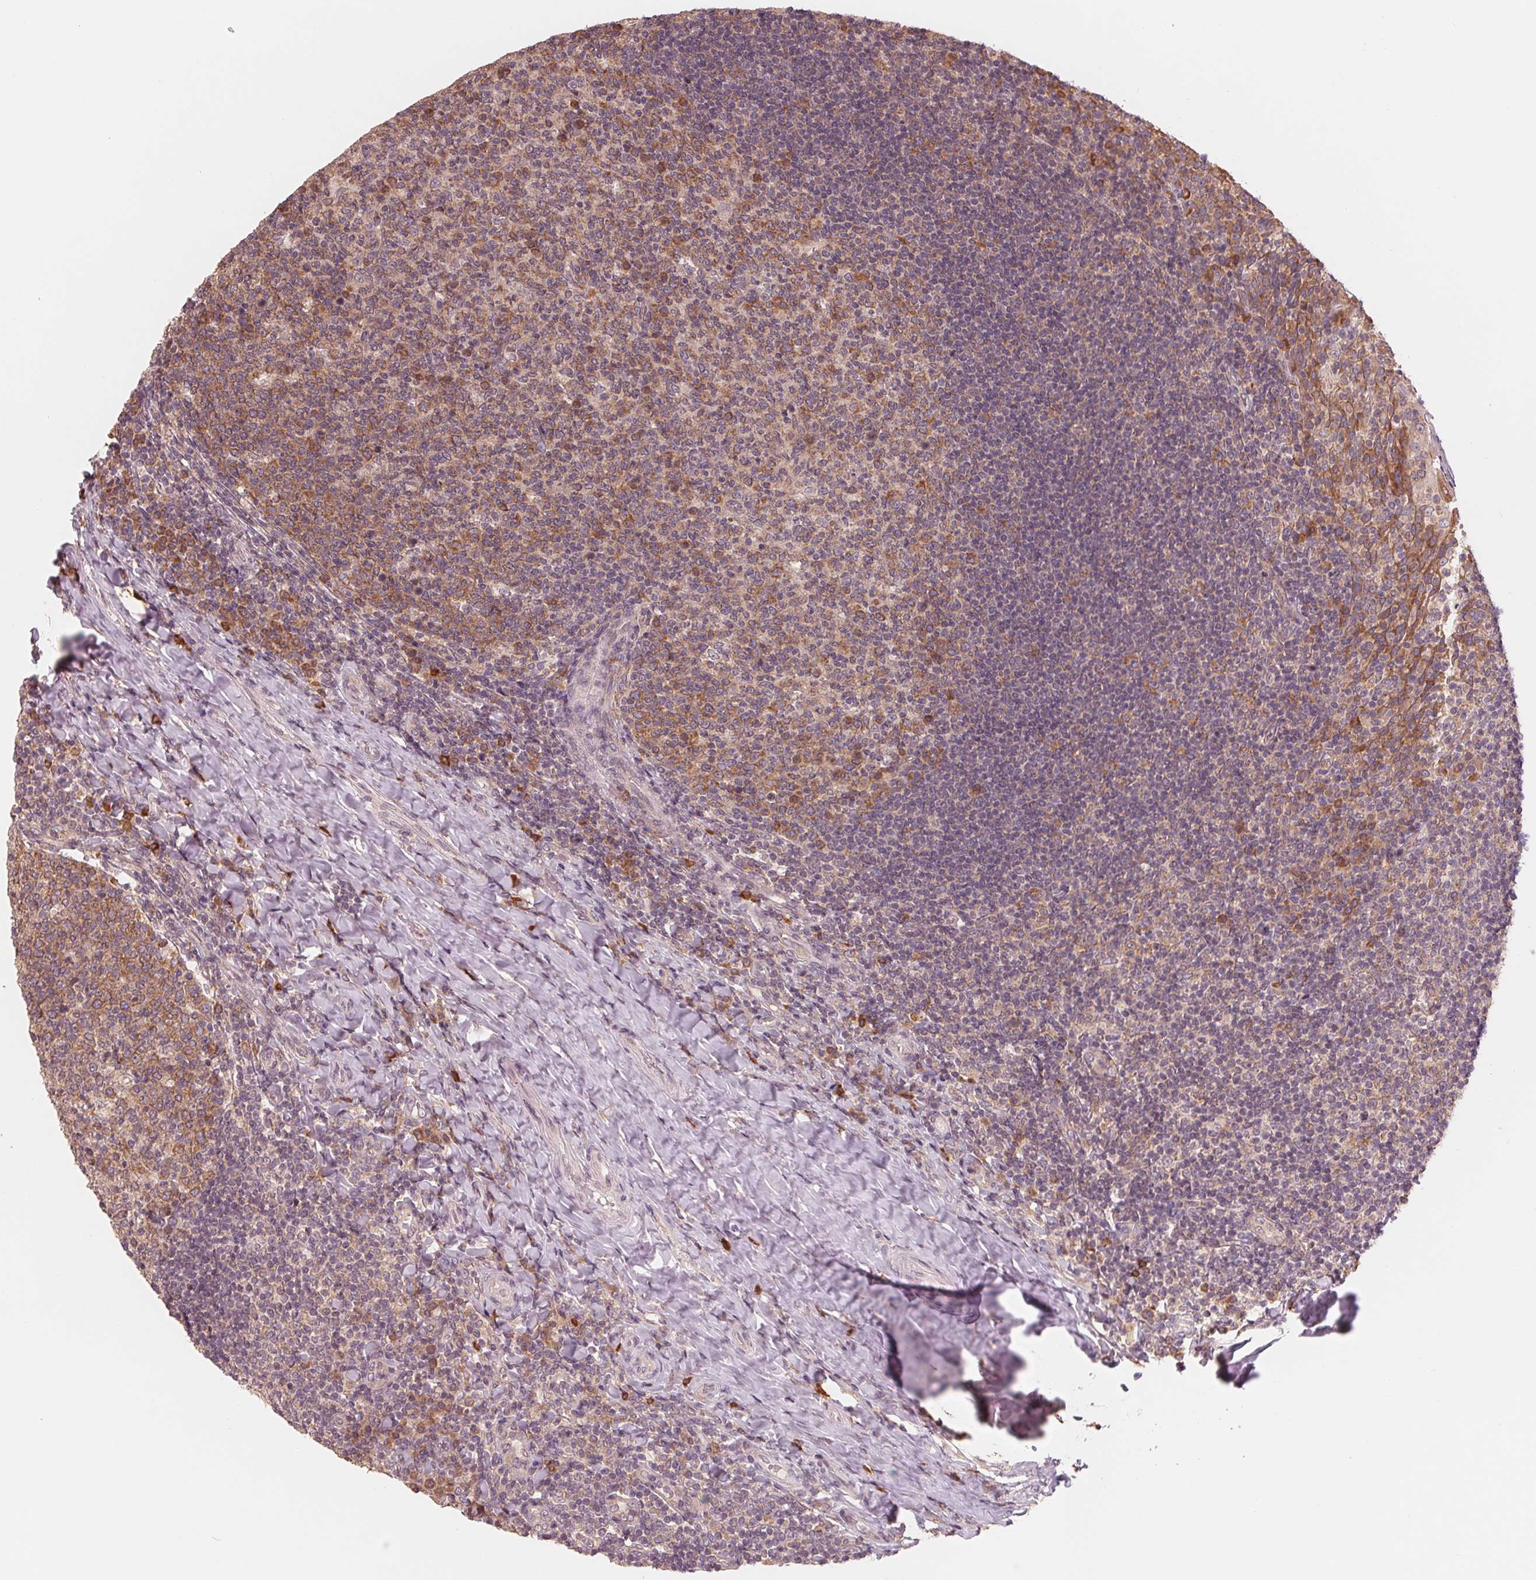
{"staining": {"intensity": "moderate", "quantity": "<25%", "location": "cytoplasmic/membranous"}, "tissue": "tonsil", "cell_type": "Germinal center cells", "image_type": "normal", "snomed": [{"axis": "morphology", "description": "Normal tissue, NOS"}, {"axis": "topography", "description": "Tonsil"}], "caption": "Moderate cytoplasmic/membranous protein positivity is appreciated in about <25% of germinal center cells in tonsil.", "gene": "GIGYF2", "patient": {"sex": "female", "age": 10}}